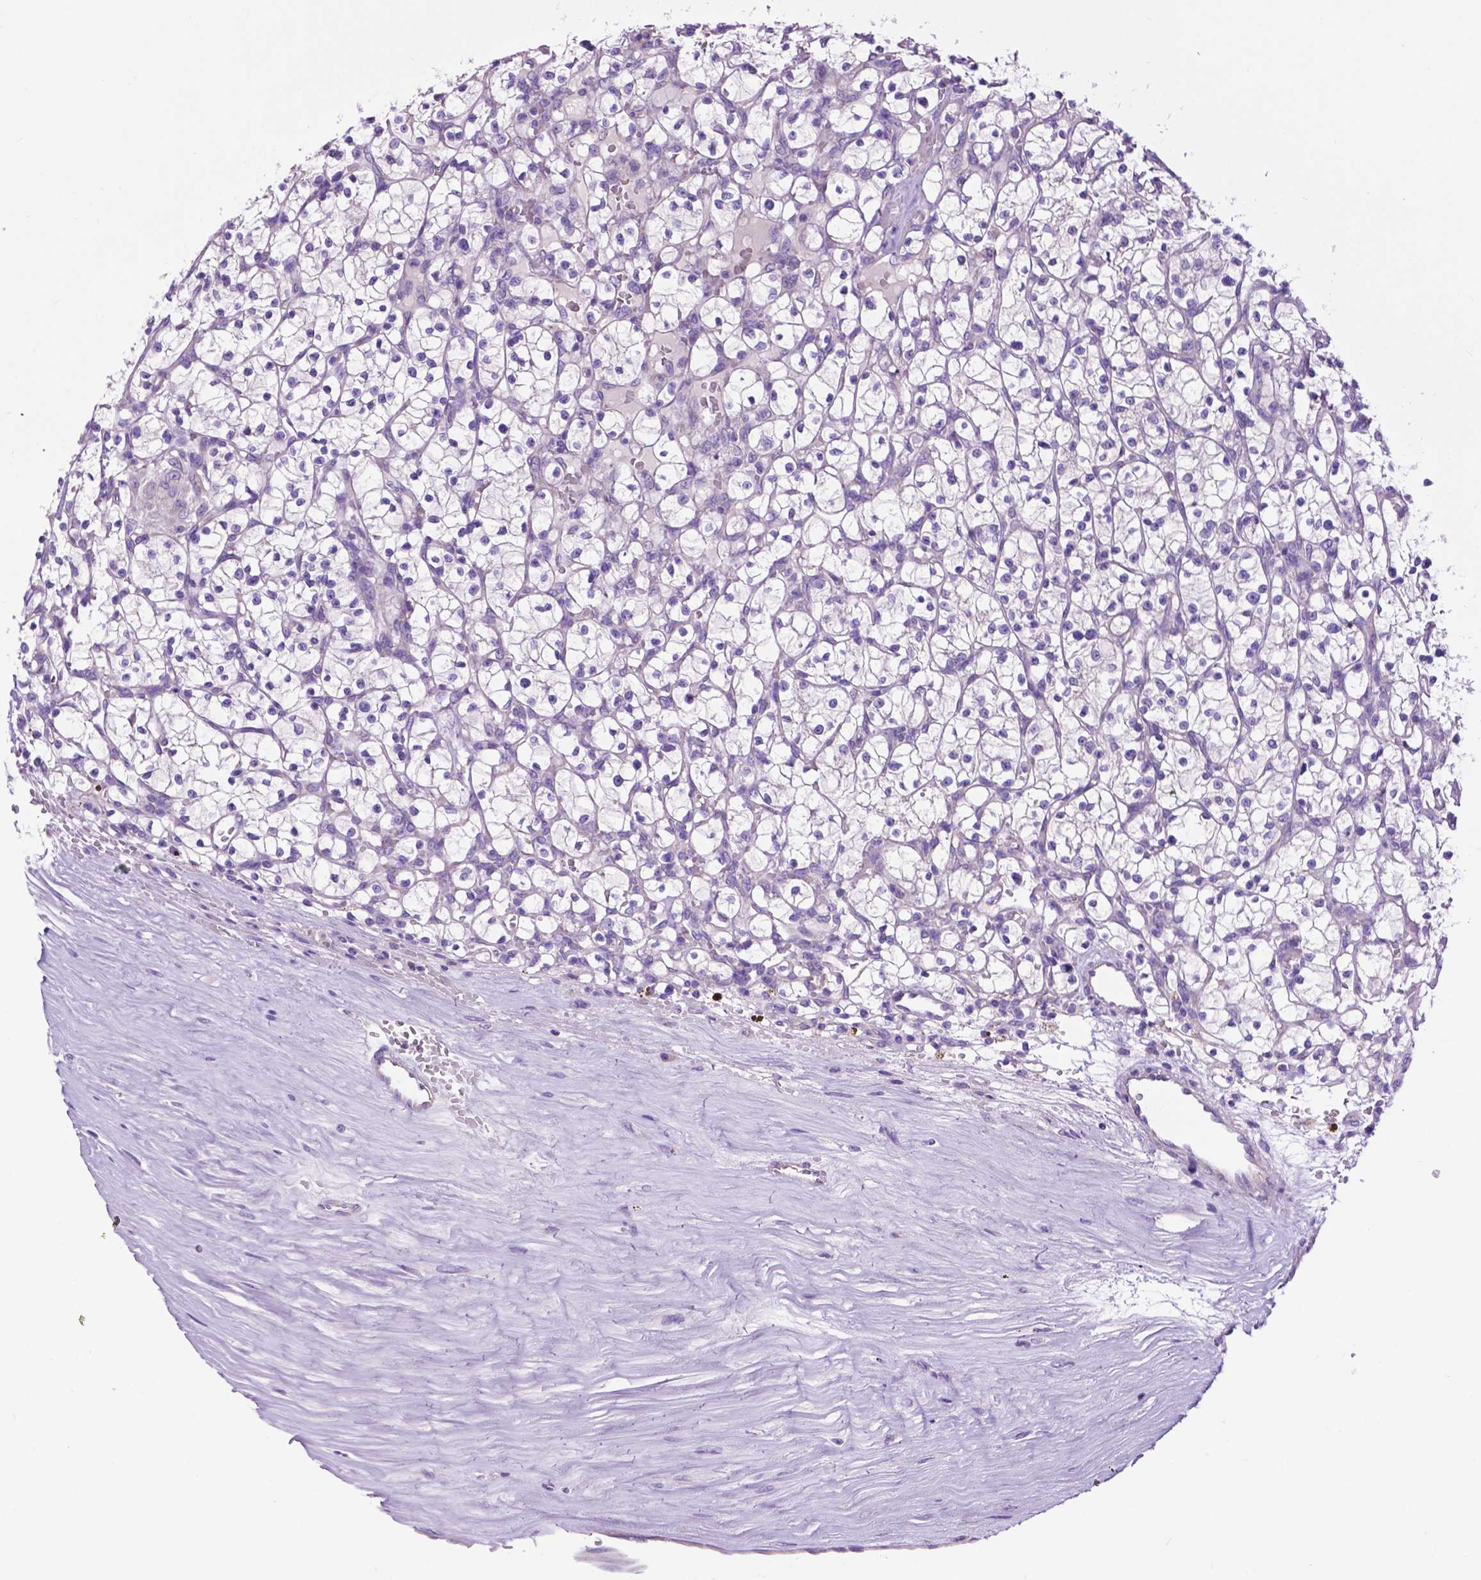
{"staining": {"intensity": "negative", "quantity": "none", "location": "none"}, "tissue": "renal cancer", "cell_type": "Tumor cells", "image_type": "cancer", "snomed": [{"axis": "morphology", "description": "Adenocarcinoma, NOS"}, {"axis": "topography", "description": "Kidney"}], "caption": "IHC of renal cancer shows no positivity in tumor cells.", "gene": "PHYHIP", "patient": {"sex": "female", "age": 64}}